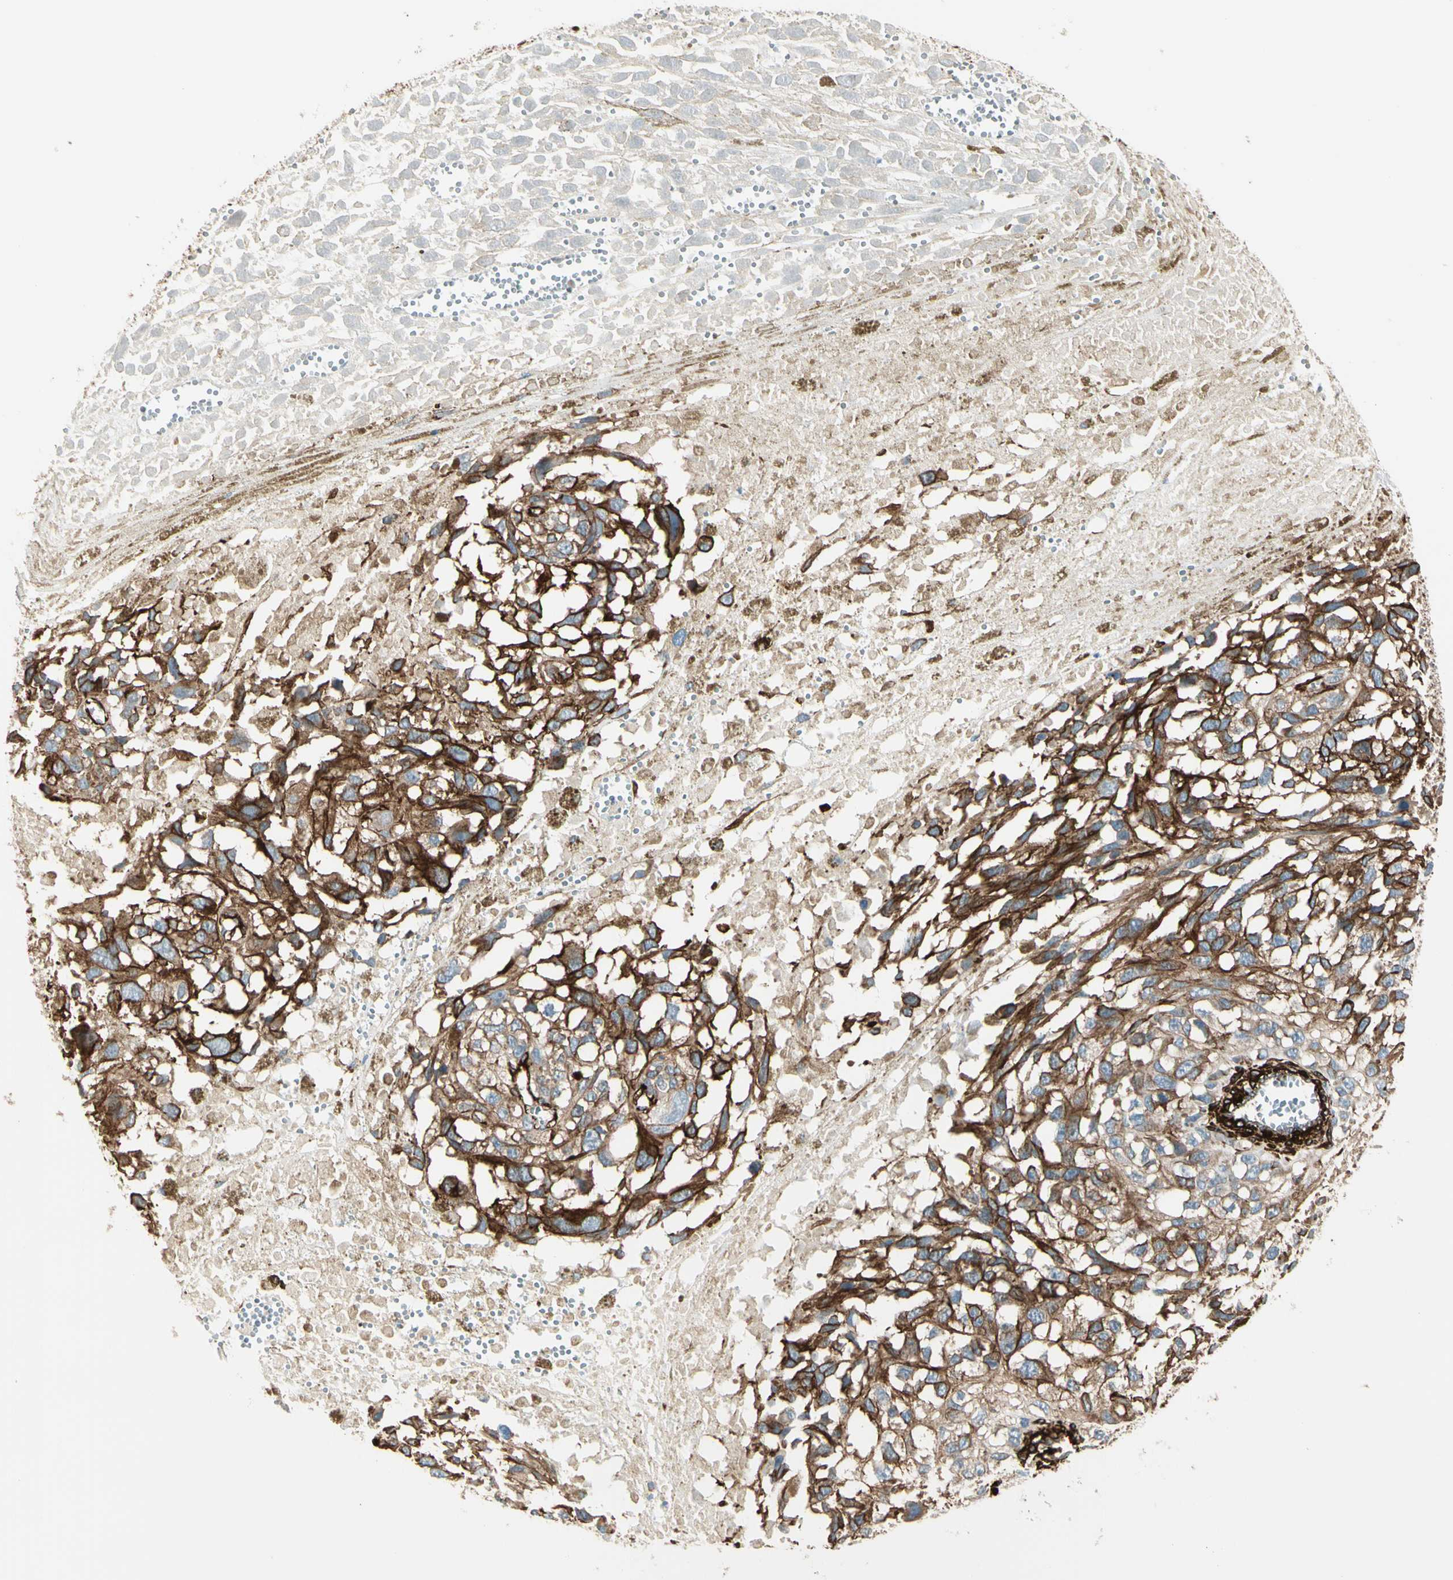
{"staining": {"intensity": "strong", "quantity": ">75%", "location": "cytoplasmic/membranous"}, "tissue": "melanoma", "cell_type": "Tumor cells", "image_type": "cancer", "snomed": [{"axis": "morphology", "description": "Malignant melanoma, Metastatic site"}, {"axis": "topography", "description": "Lymph node"}], "caption": "Protein expression analysis of human malignant melanoma (metastatic site) reveals strong cytoplasmic/membranous staining in about >75% of tumor cells. (brown staining indicates protein expression, while blue staining denotes nuclei).", "gene": "CALD1", "patient": {"sex": "male", "age": 59}}